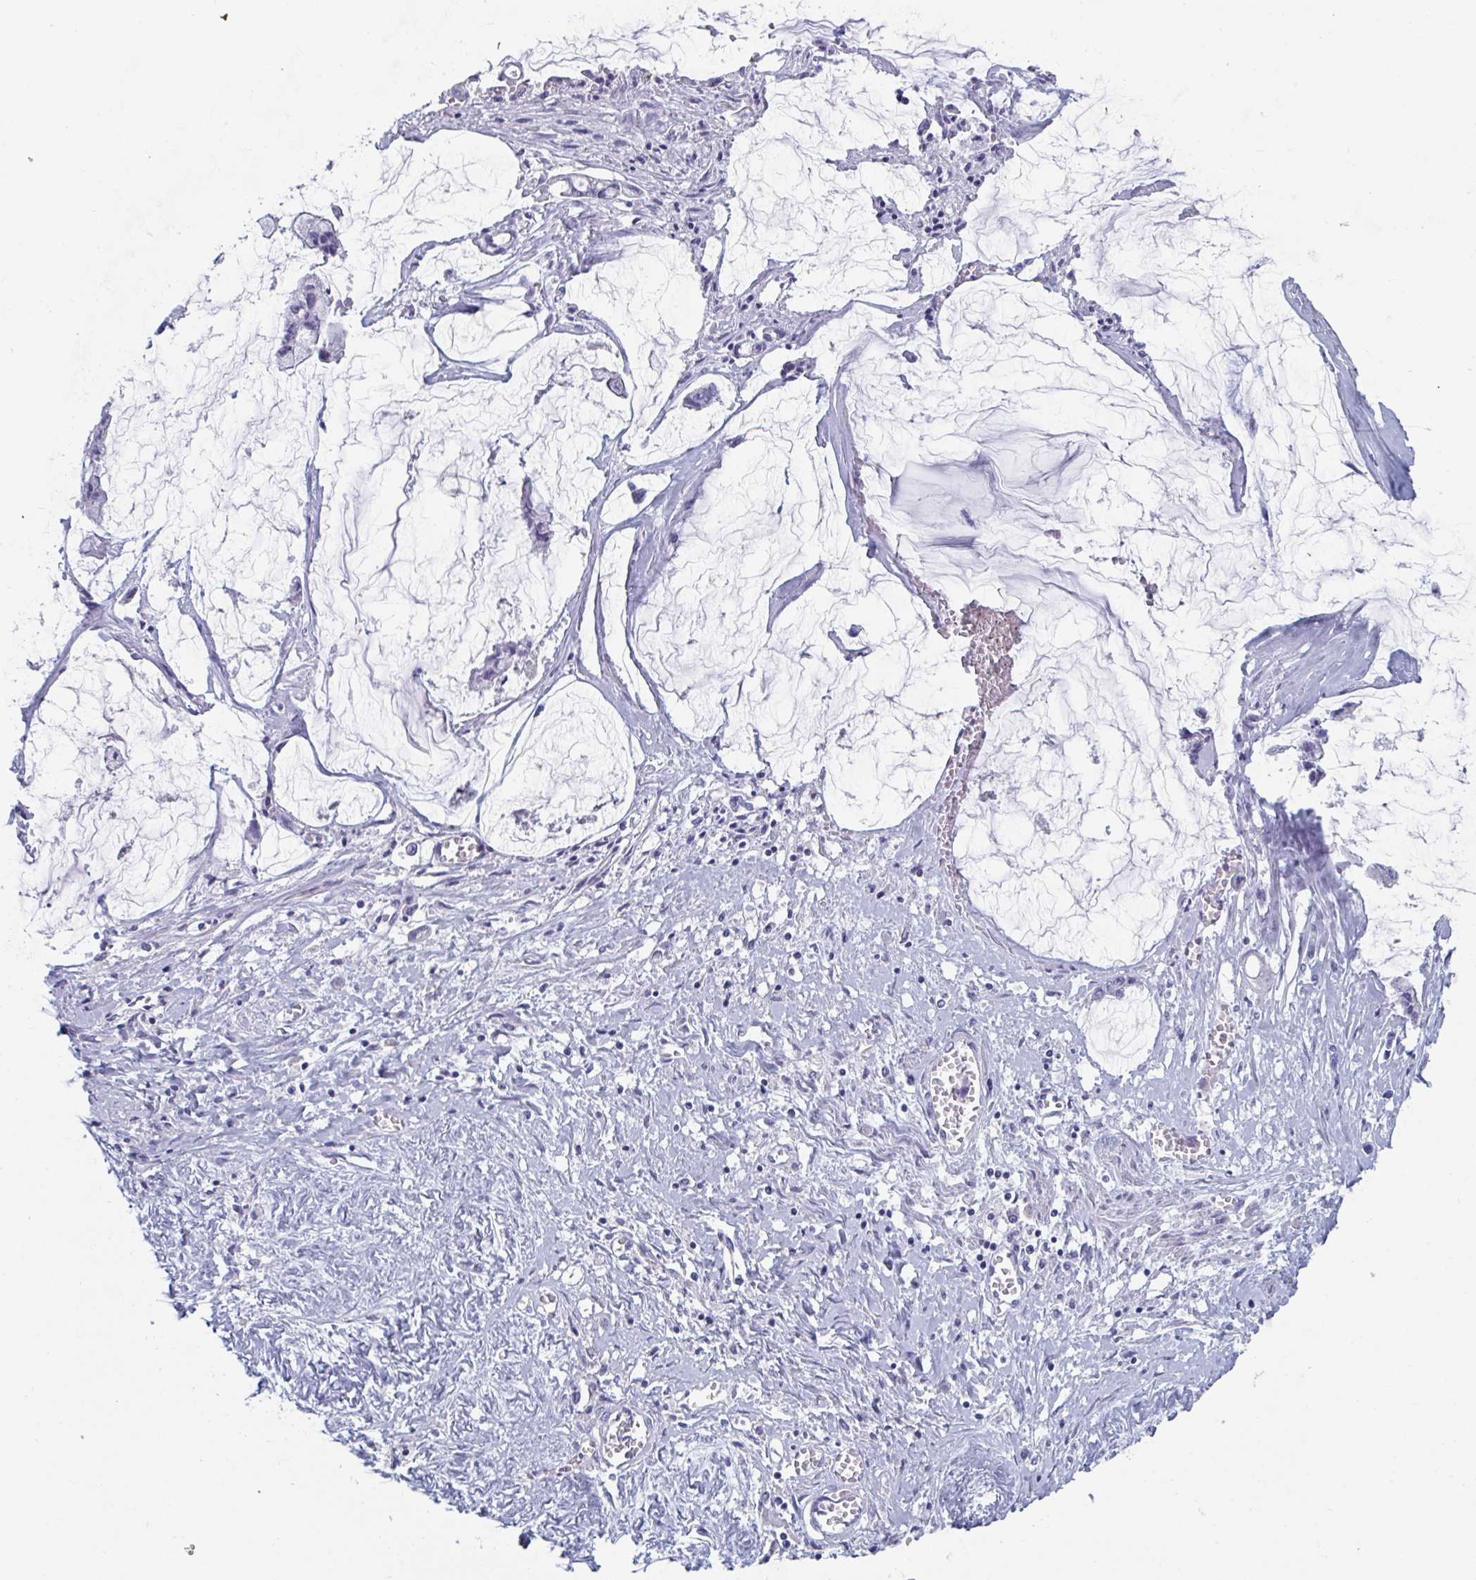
{"staining": {"intensity": "negative", "quantity": "none", "location": "none"}, "tissue": "ovarian cancer", "cell_type": "Tumor cells", "image_type": "cancer", "snomed": [{"axis": "morphology", "description": "Cystadenocarcinoma, mucinous, NOS"}, {"axis": "topography", "description": "Ovary"}], "caption": "The immunohistochemistry image has no significant expression in tumor cells of ovarian cancer tissue. (DAB (3,3'-diaminobenzidine) IHC, high magnification).", "gene": "DPEP3", "patient": {"sex": "female", "age": 90}}